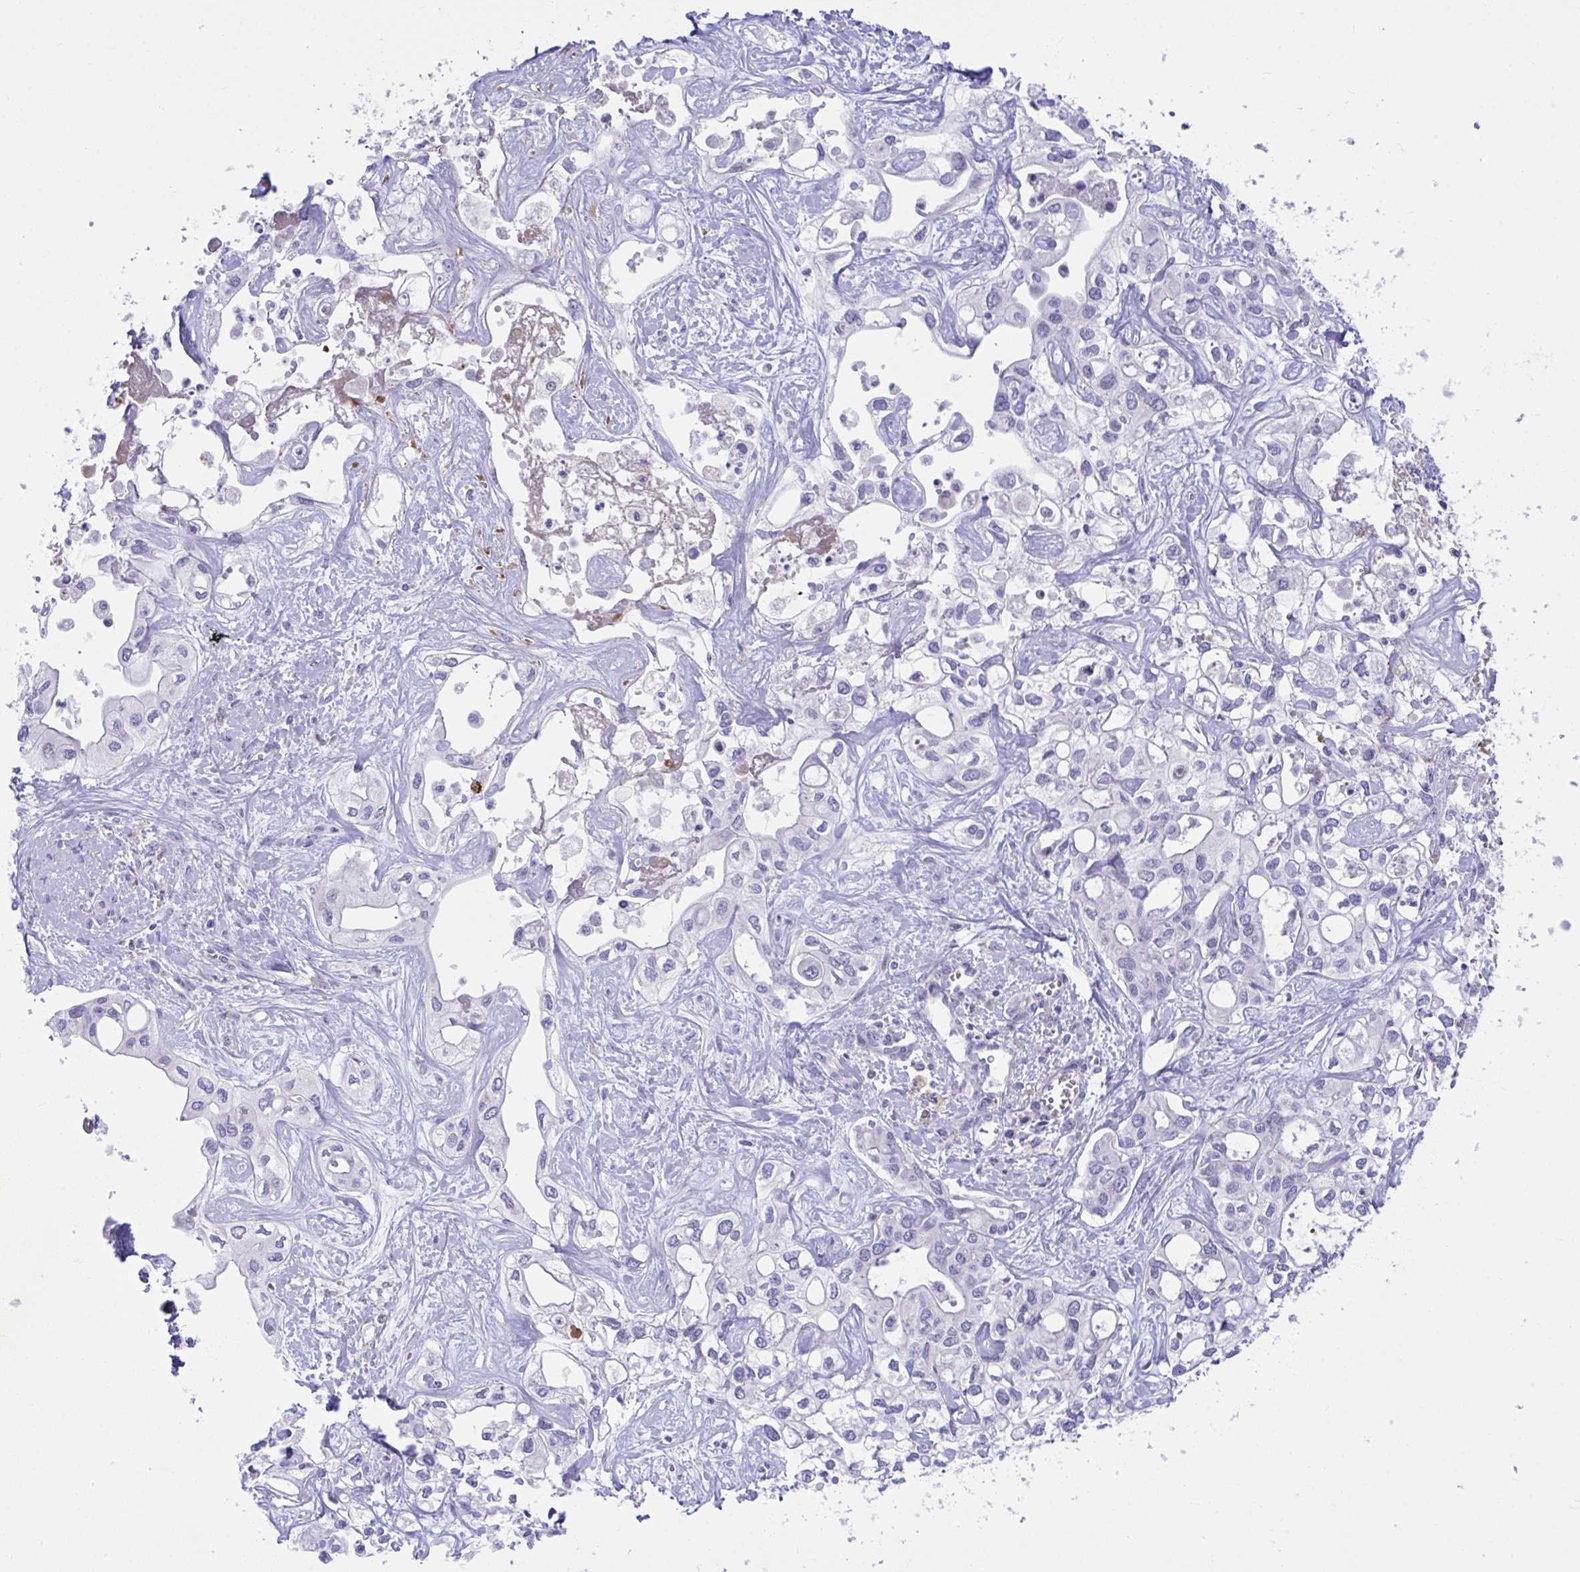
{"staining": {"intensity": "negative", "quantity": "none", "location": "none"}, "tissue": "liver cancer", "cell_type": "Tumor cells", "image_type": "cancer", "snomed": [{"axis": "morphology", "description": "Cholangiocarcinoma"}, {"axis": "topography", "description": "Liver"}], "caption": "Immunohistochemistry (IHC) of liver cholangiocarcinoma shows no positivity in tumor cells. (Immunohistochemistry, brightfield microscopy, high magnification).", "gene": "CENPQ", "patient": {"sex": "female", "age": 64}}